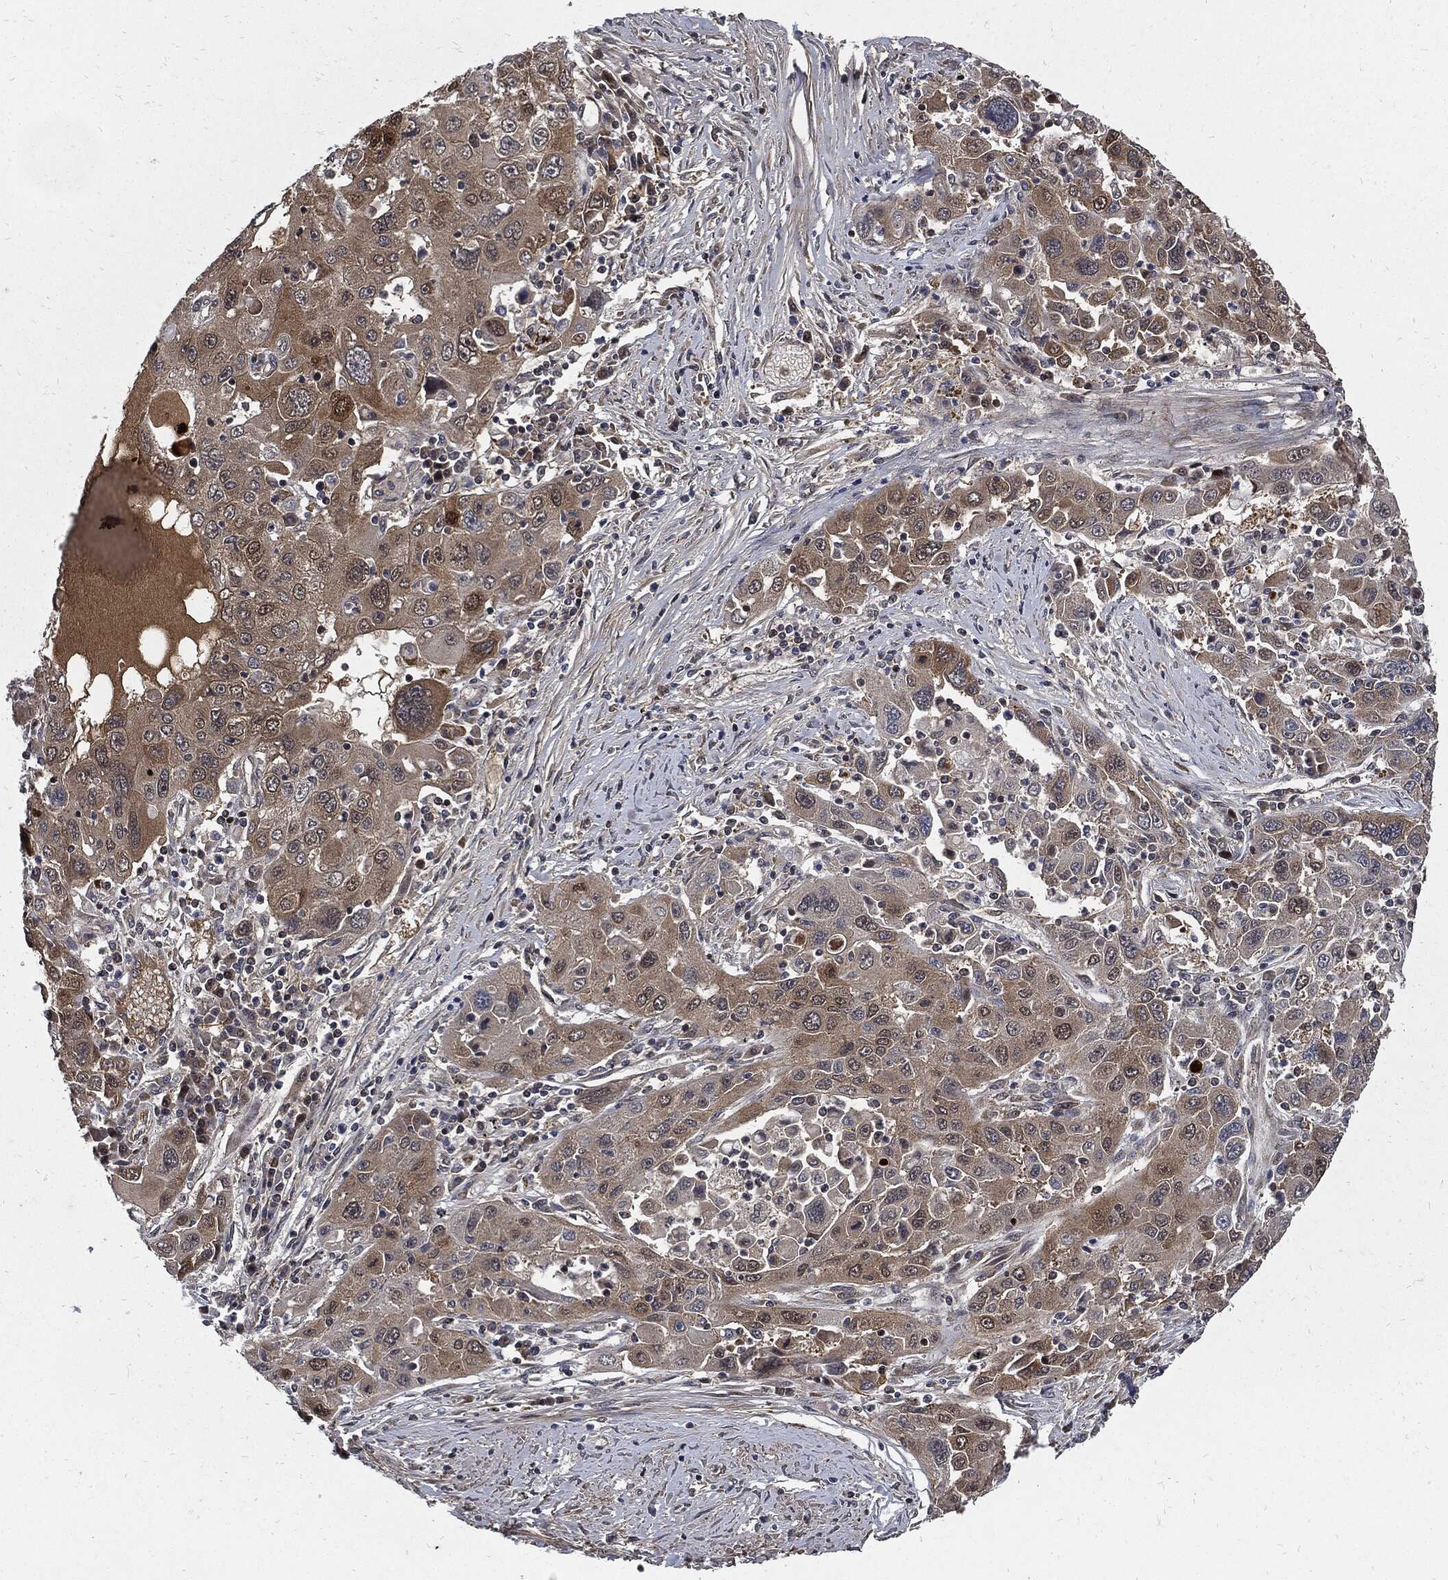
{"staining": {"intensity": "moderate", "quantity": "<25%", "location": "cytoplasmic/membranous"}, "tissue": "stomach cancer", "cell_type": "Tumor cells", "image_type": "cancer", "snomed": [{"axis": "morphology", "description": "Adenocarcinoma, NOS"}, {"axis": "topography", "description": "Stomach"}], "caption": "Human stomach cancer stained with a brown dye reveals moderate cytoplasmic/membranous positive expression in approximately <25% of tumor cells.", "gene": "CLU", "patient": {"sex": "male", "age": 56}}